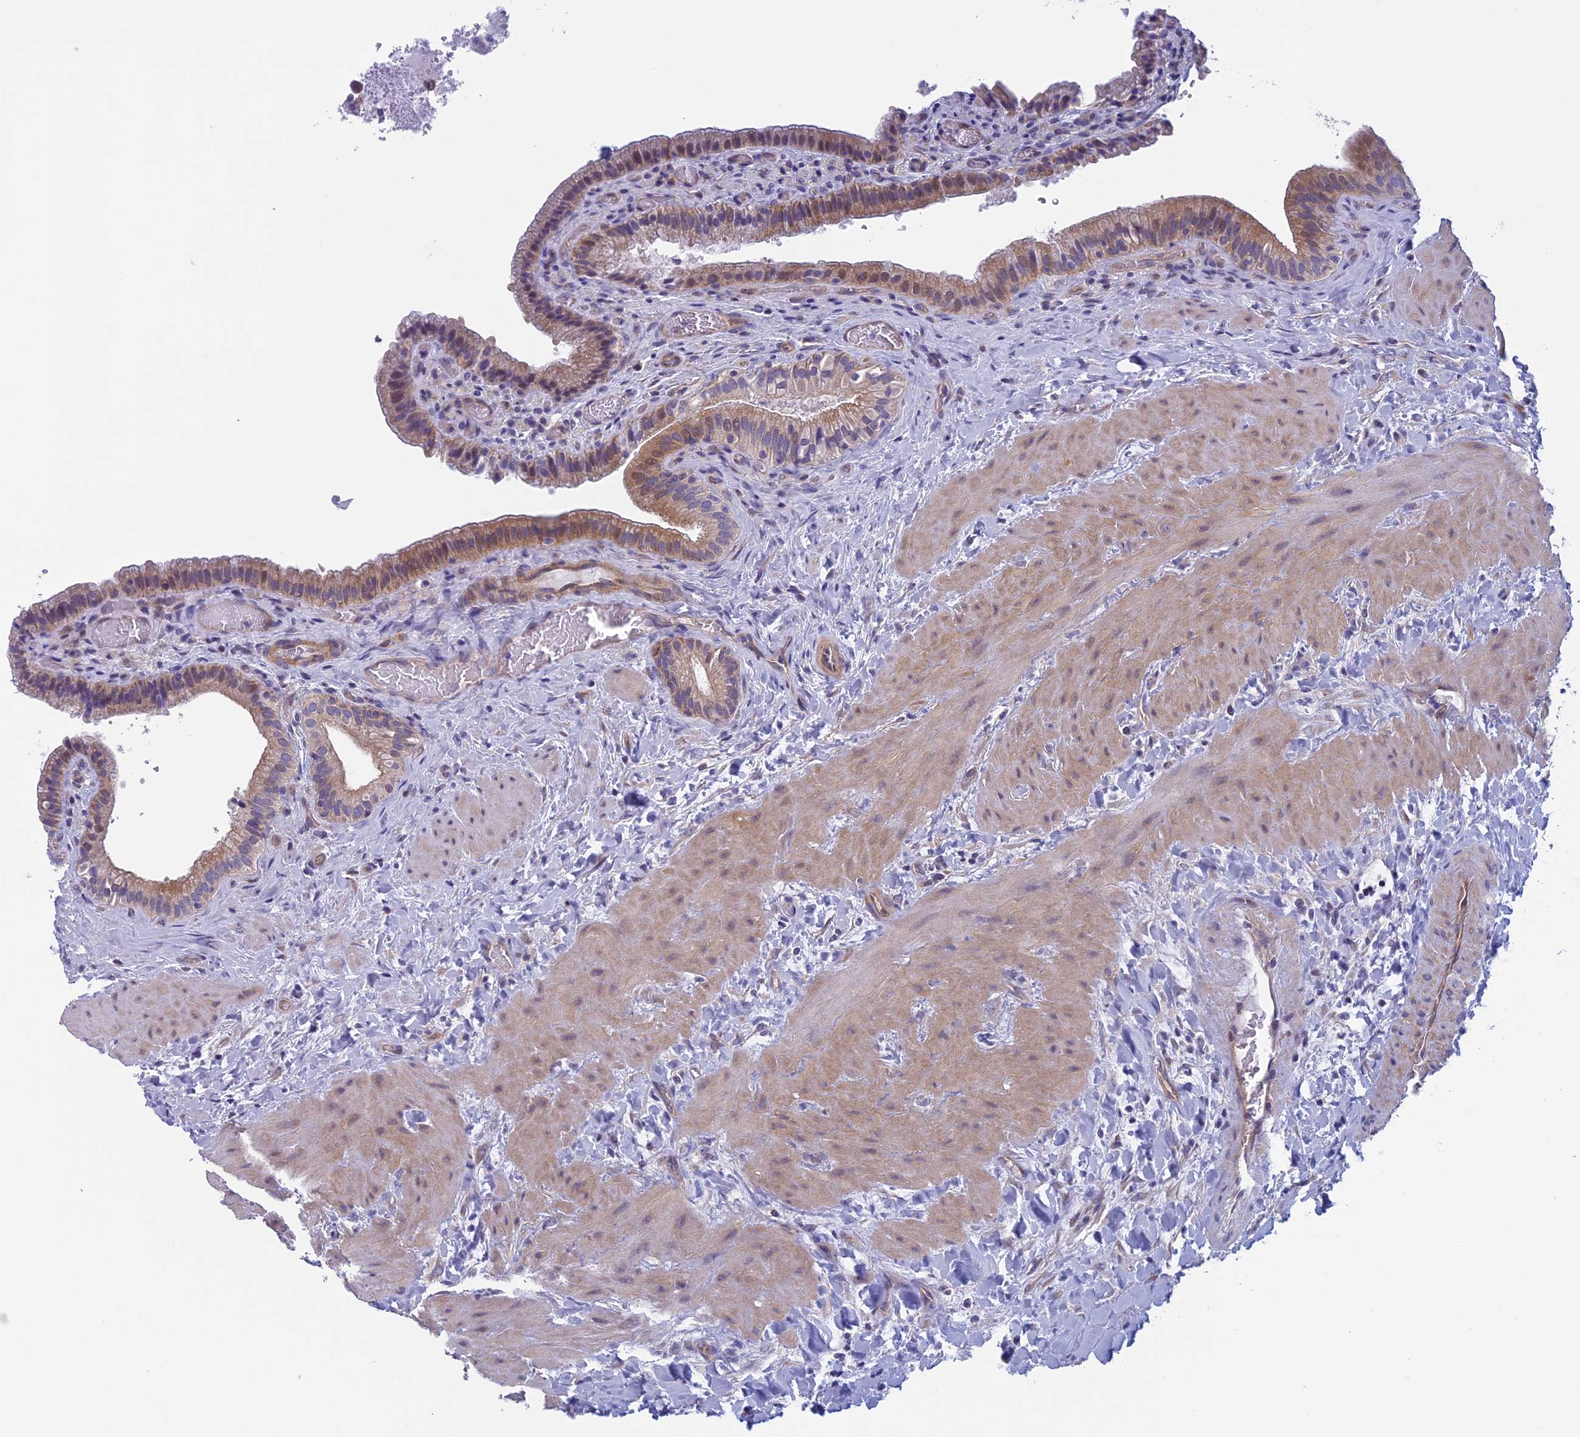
{"staining": {"intensity": "moderate", "quantity": "25%-75%", "location": "cytoplasmic/membranous"}, "tissue": "gallbladder", "cell_type": "Glandular cells", "image_type": "normal", "snomed": [{"axis": "morphology", "description": "Normal tissue, NOS"}, {"axis": "topography", "description": "Gallbladder"}], "caption": "Immunohistochemical staining of benign gallbladder displays 25%-75% levels of moderate cytoplasmic/membranous protein expression in about 25%-75% of glandular cells.", "gene": "CNOT6L", "patient": {"sex": "male", "age": 24}}